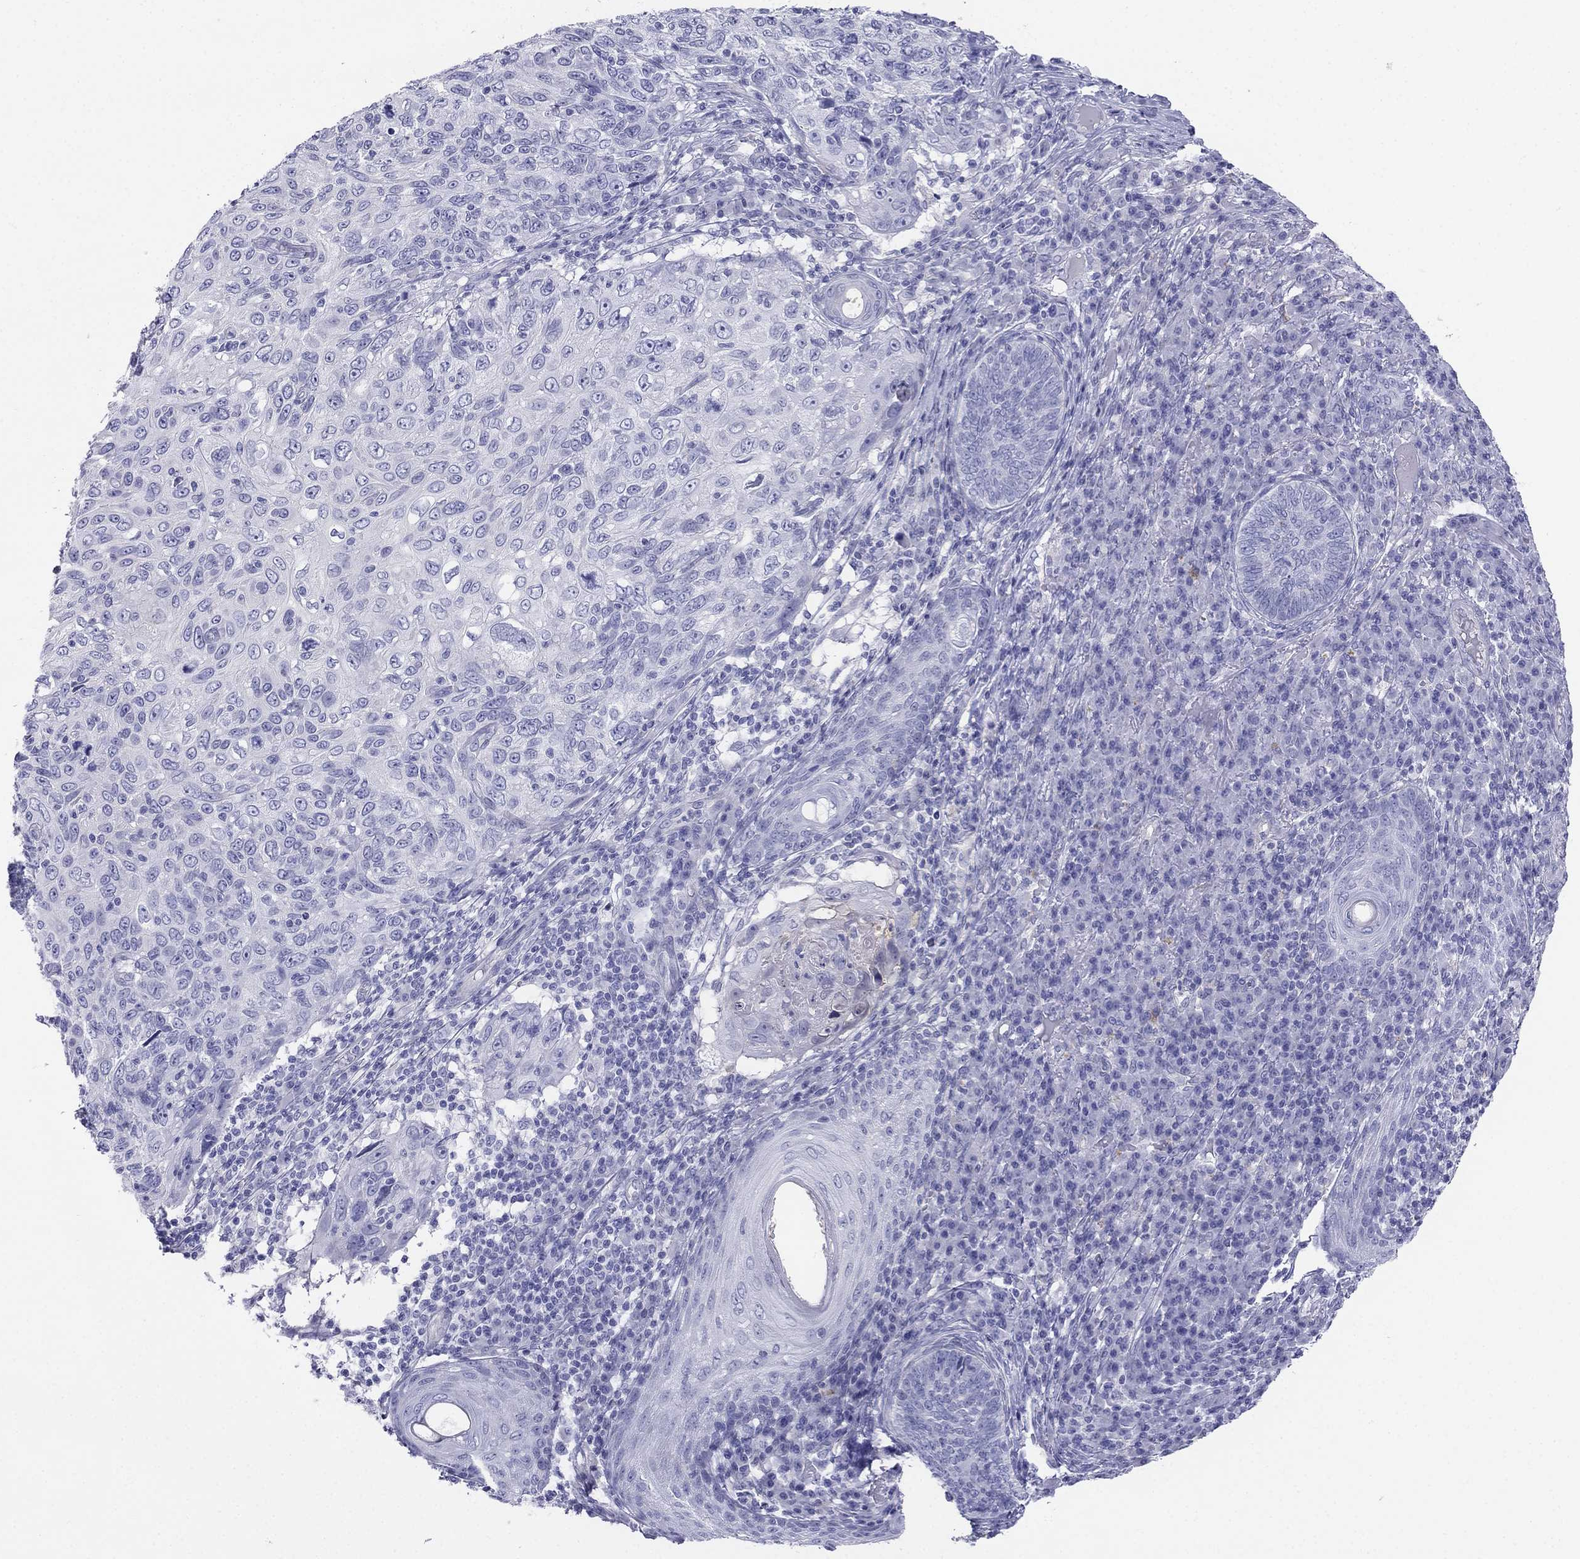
{"staining": {"intensity": "negative", "quantity": "none", "location": "none"}, "tissue": "skin cancer", "cell_type": "Tumor cells", "image_type": "cancer", "snomed": [{"axis": "morphology", "description": "Squamous cell carcinoma, NOS"}, {"axis": "topography", "description": "Skin"}], "caption": "Immunohistochemical staining of skin cancer demonstrates no significant expression in tumor cells.", "gene": "ALOXE3", "patient": {"sex": "male", "age": 92}}